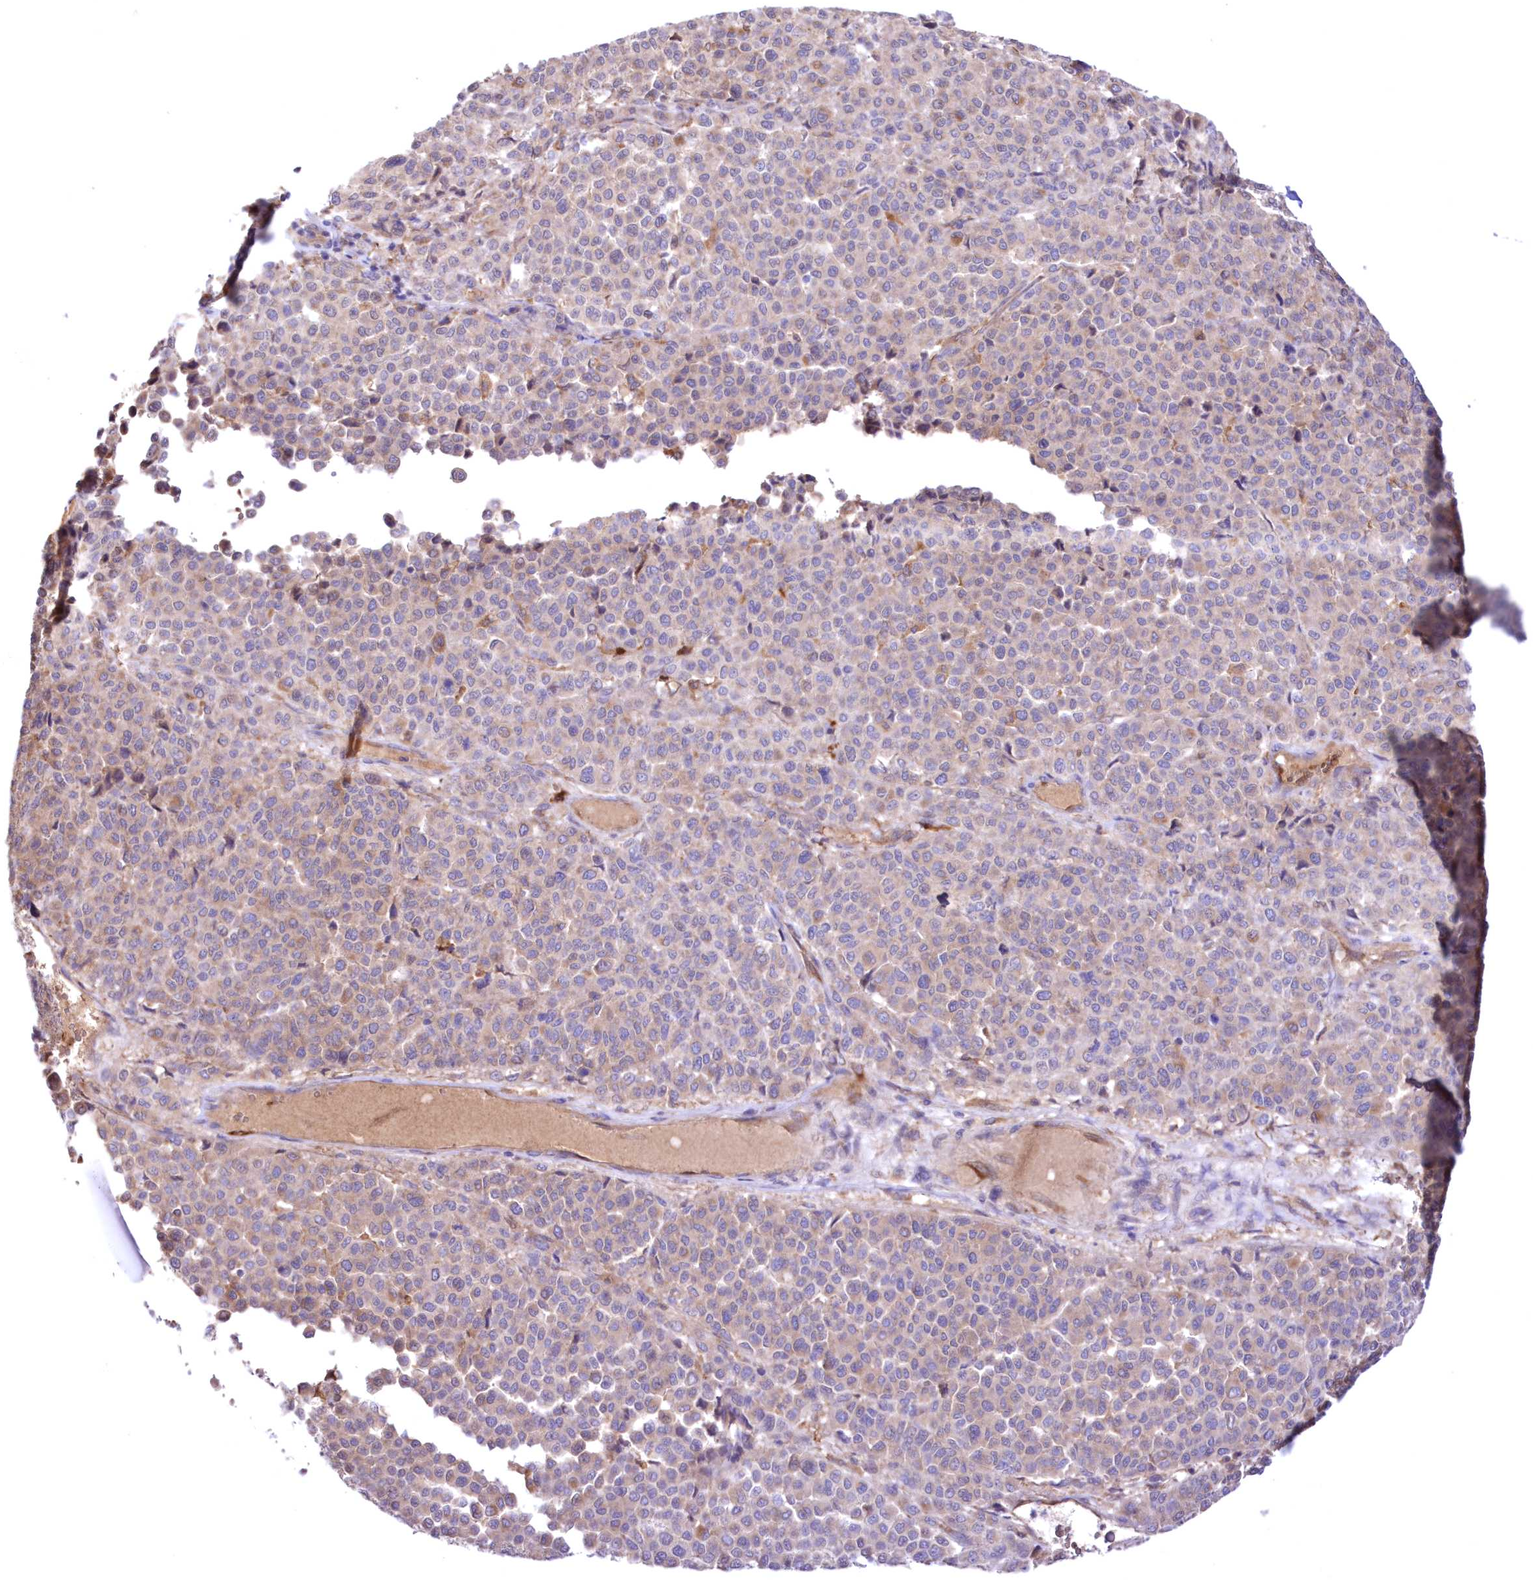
{"staining": {"intensity": "negative", "quantity": "none", "location": "none"}, "tissue": "melanoma", "cell_type": "Tumor cells", "image_type": "cancer", "snomed": [{"axis": "morphology", "description": "Malignant melanoma, Metastatic site"}, {"axis": "topography", "description": "Pancreas"}], "caption": "IHC of human melanoma reveals no staining in tumor cells. Brightfield microscopy of IHC stained with DAB (brown) and hematoxylin (blue), captured at high magnification.", "gene": "FCHO2", "patient": {"sex": "female", "age": 30}}